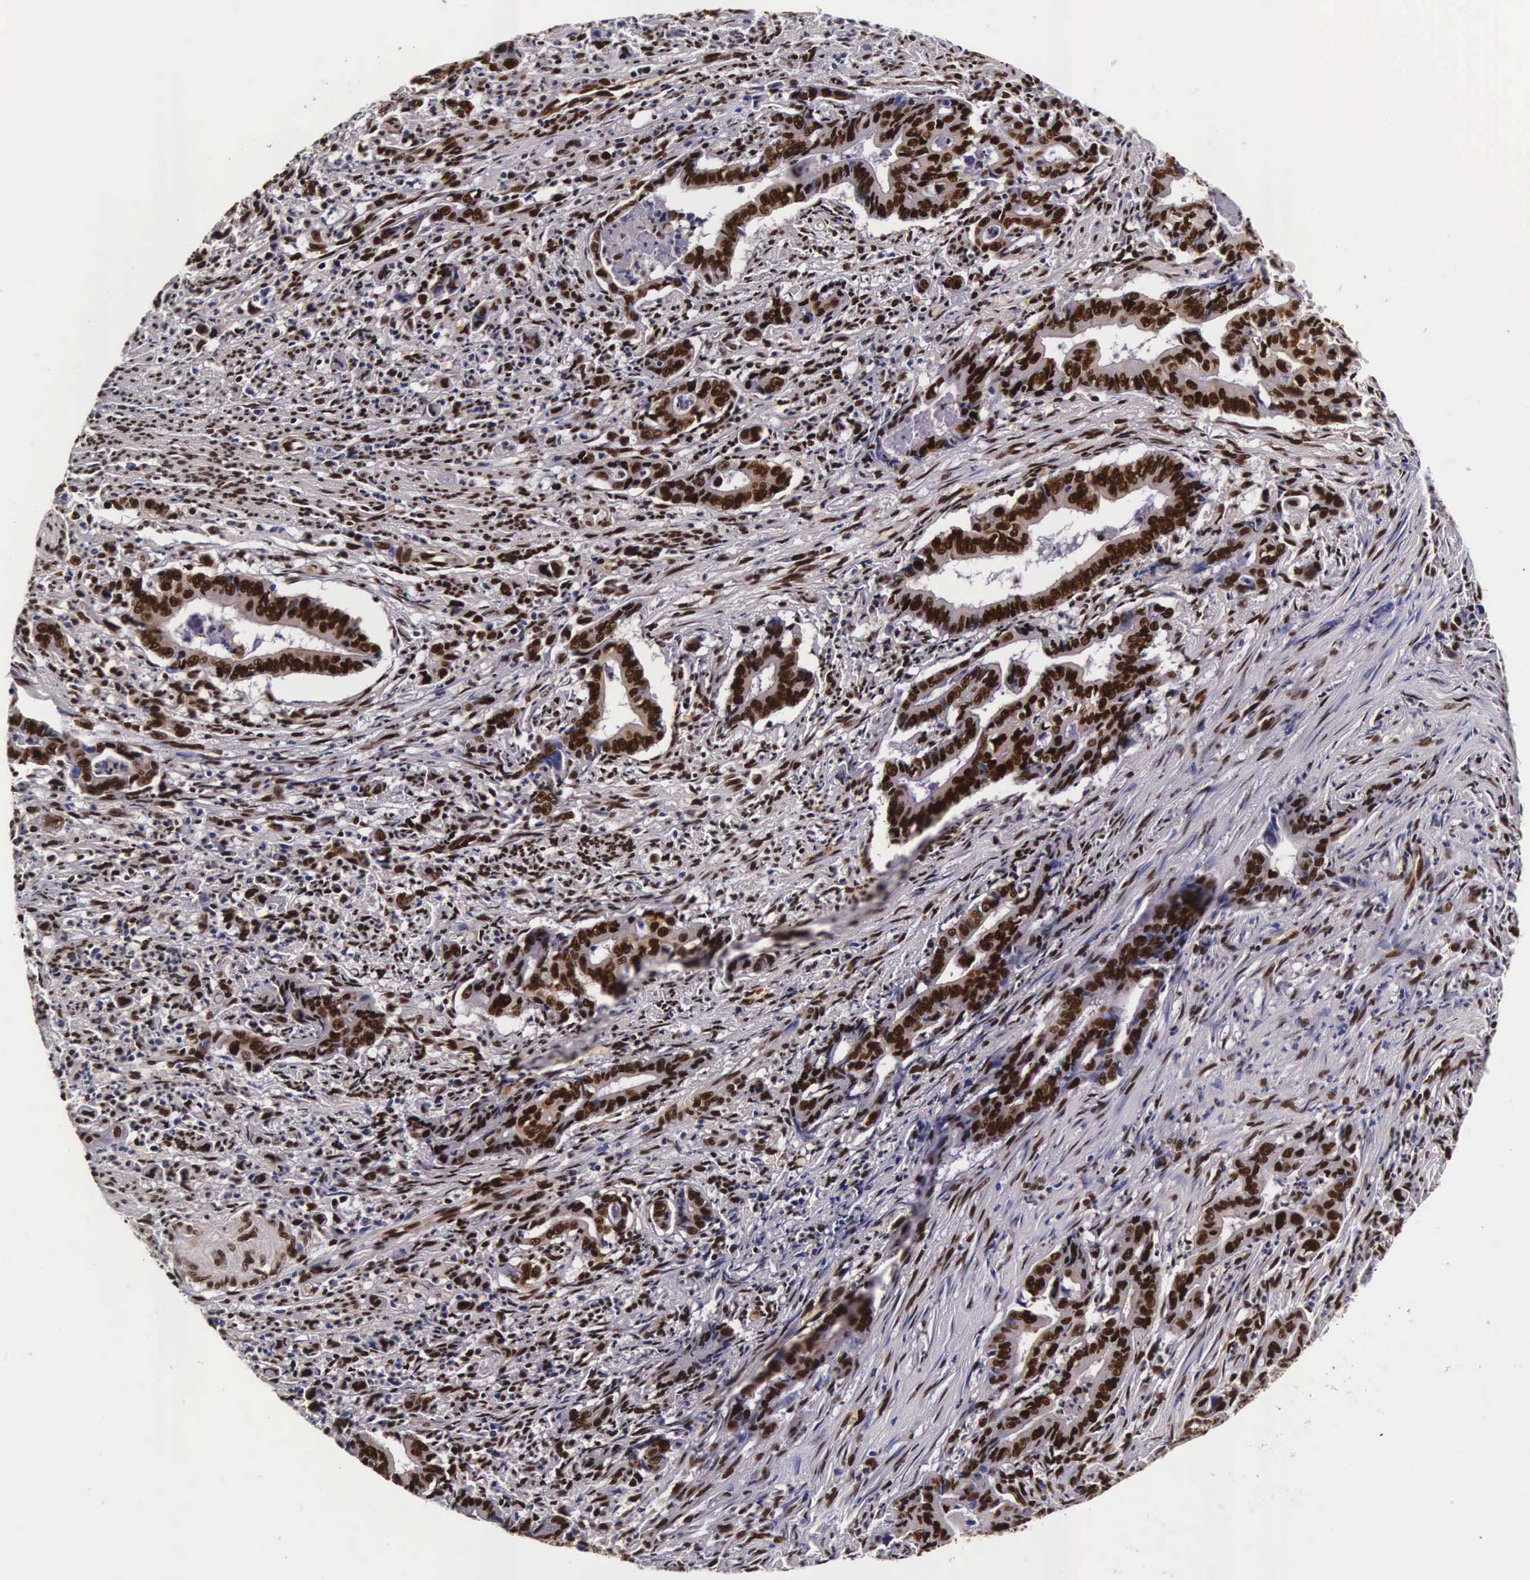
{"staining": {"intensity": "strong", "quantity": ">75%", "location": "cytoplasmic/membranous,nuclear"}, "tissue": "stomach cancer", "cell_type": "Tumor cells", "image_type": "cancer", "snomed": [{"axis": "morphology", "description": "Adenocarcinoma, NOS"}, {"axis": "topography", "description": "Stomach"}], "caption": "Stomach cancer stained for a protein (brown) shows strong cytoplasmic/membranous and nuclear positive expression in approximately >75% of tumor cells.", "gene": "PABPN1", "patient": {"sex": "female", "age": 76}}